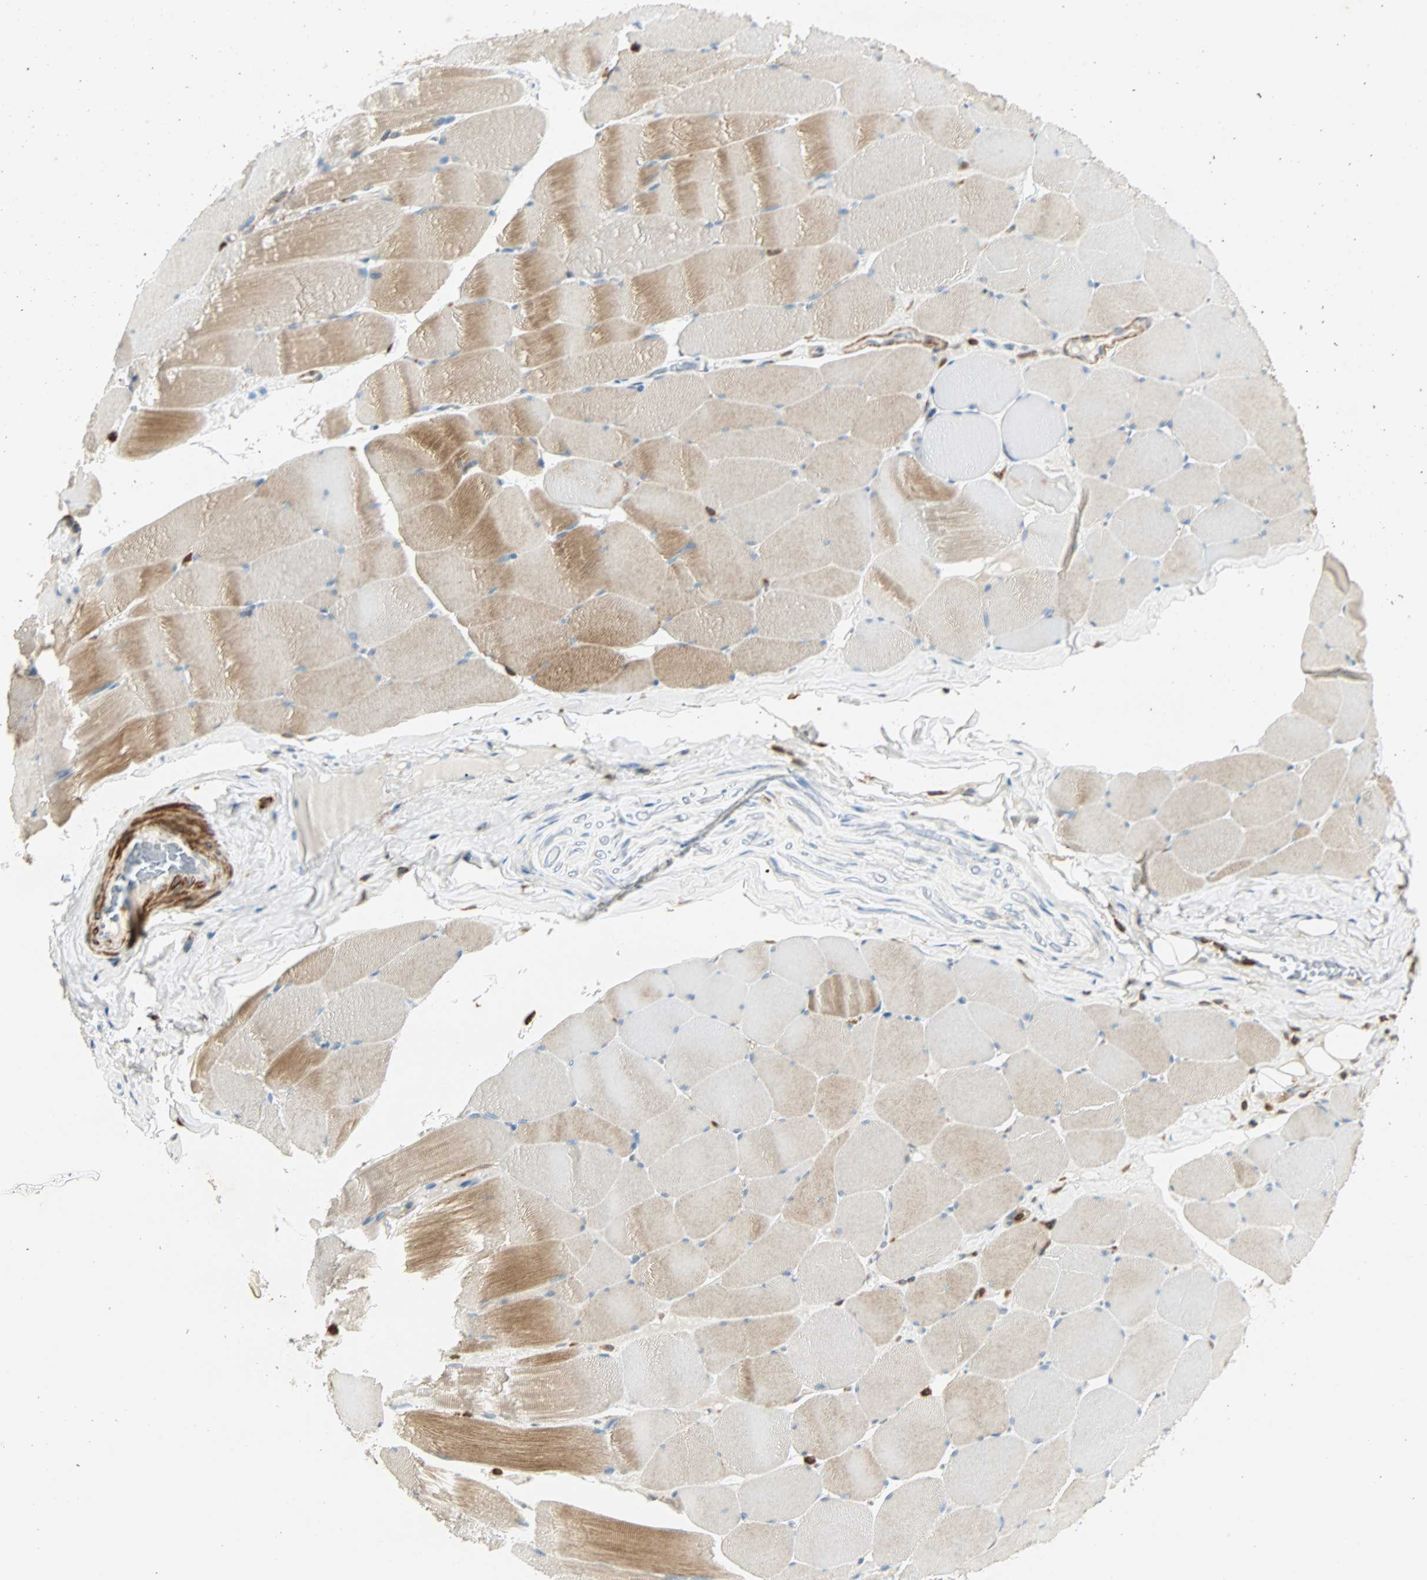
{"staining": {"intensity": "moderate", "quantity": "<25%", "location": "cytoplasmic/membranous"}, "tissue": "skeletal muscle", "cell_type": "Myocytes", "image_type": "normal", "snomed": [{"axis": "morphology", "description": "Normal tissue, NOS"}, {"axis": "topography", "description": "Skeletal muscle"}], "caption": "This photomicrograph exhibits benign skeletal muscle stained with IHC to label a protein in brown. The cytoplasmic/membranous of myocytes show moderate positivity for the protein. Nuclei are counter-stained blue.", "gene": "FMNL1", "patient": {"sex": "male", "age": 62}}